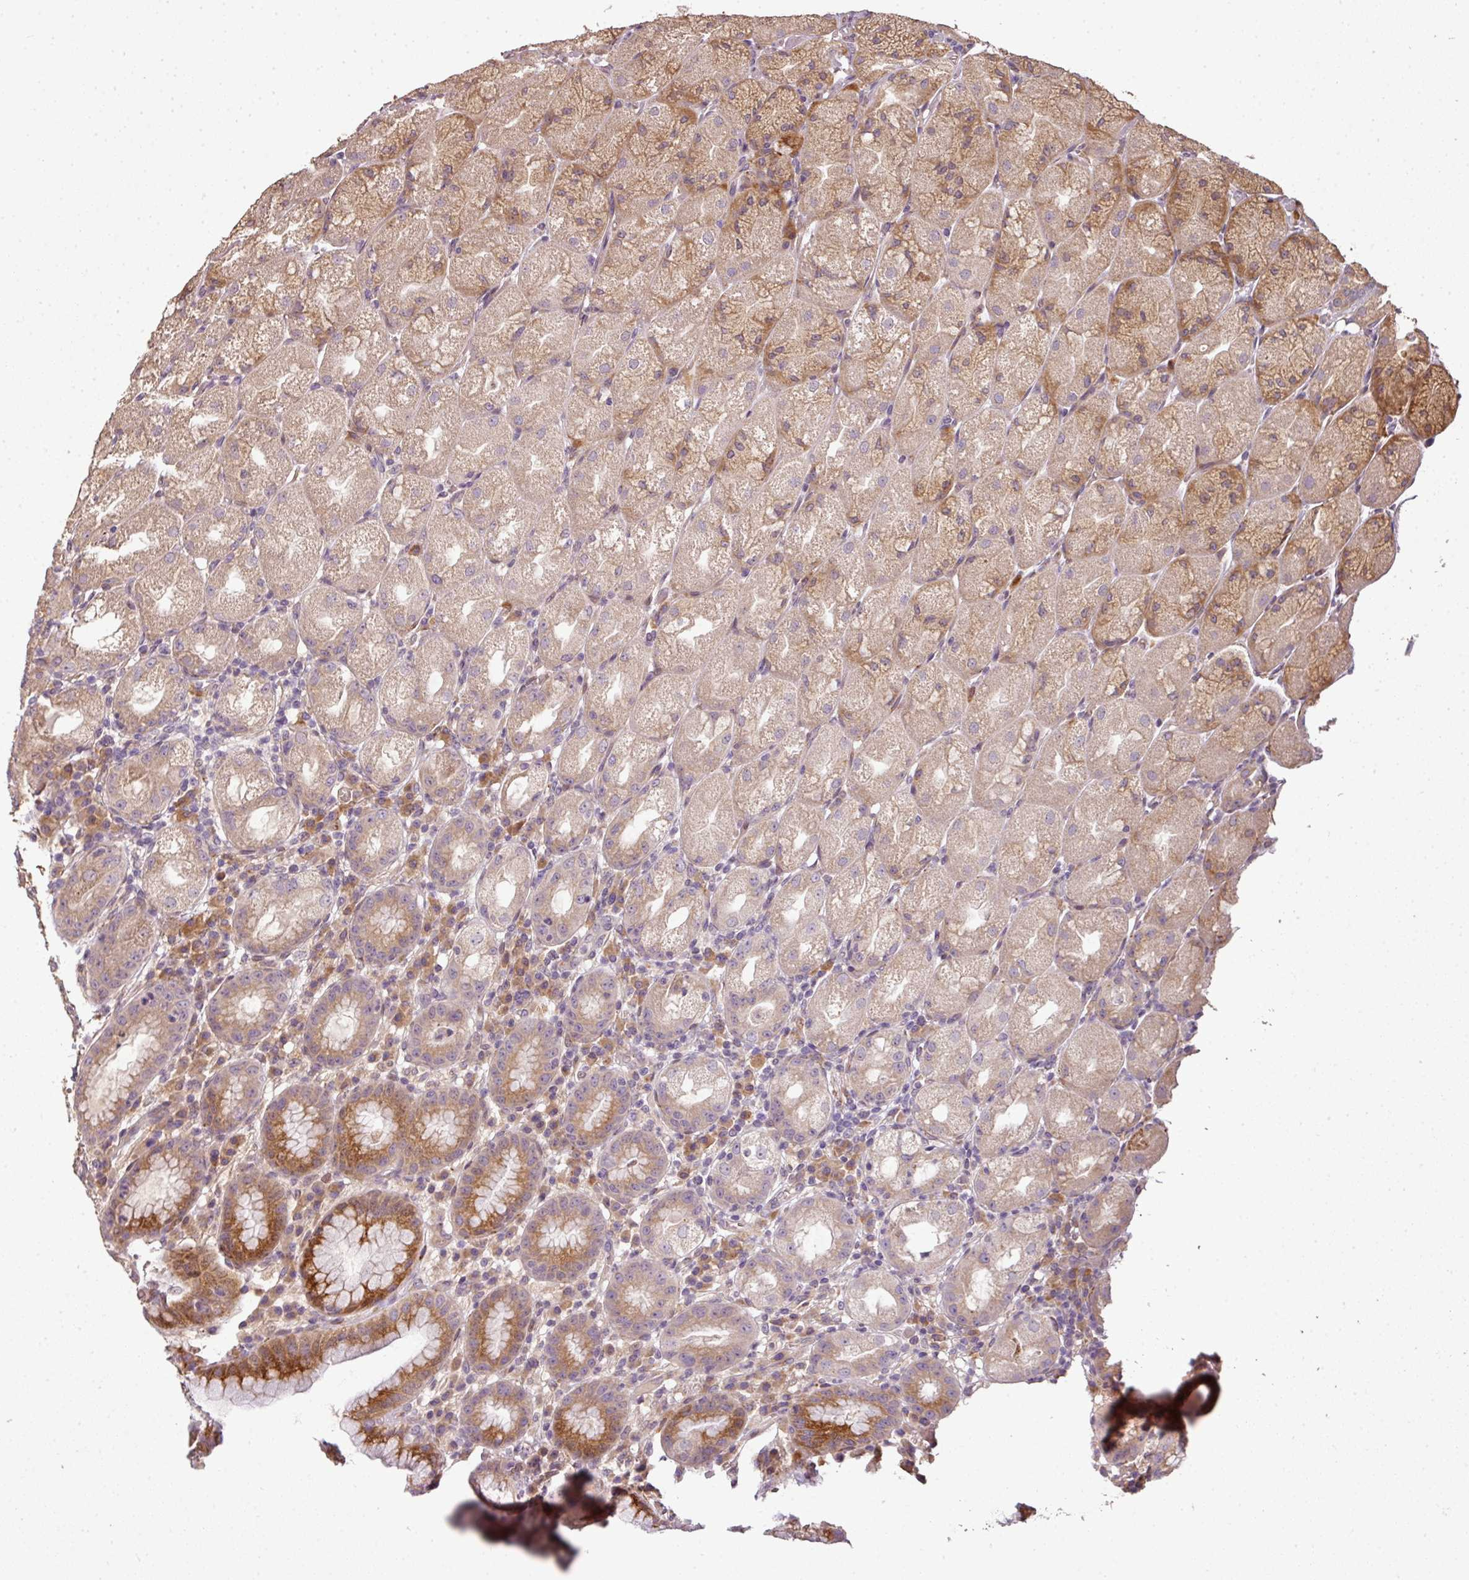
{"staining": {"intensity": "moderate", "quantity": "25%-75%", "location": "cytoplasmic/membranous"}, "tissue": "stomach", "cell_type": "Glandular cells", "image_type": "normal", "snomed": [{"axis": "morphology", "description": "Normal tissue, NOS"}, {"axis": "topography", "description": "Stomach, upper"}], "caption": "Moderate cytoplasmic/membranous positivity for a protein is present in about 25%-75% of glandular cells of normal stomach using IHC.", "gene": "SPCS3", "patient": {"sex": "male", "age": 52}}